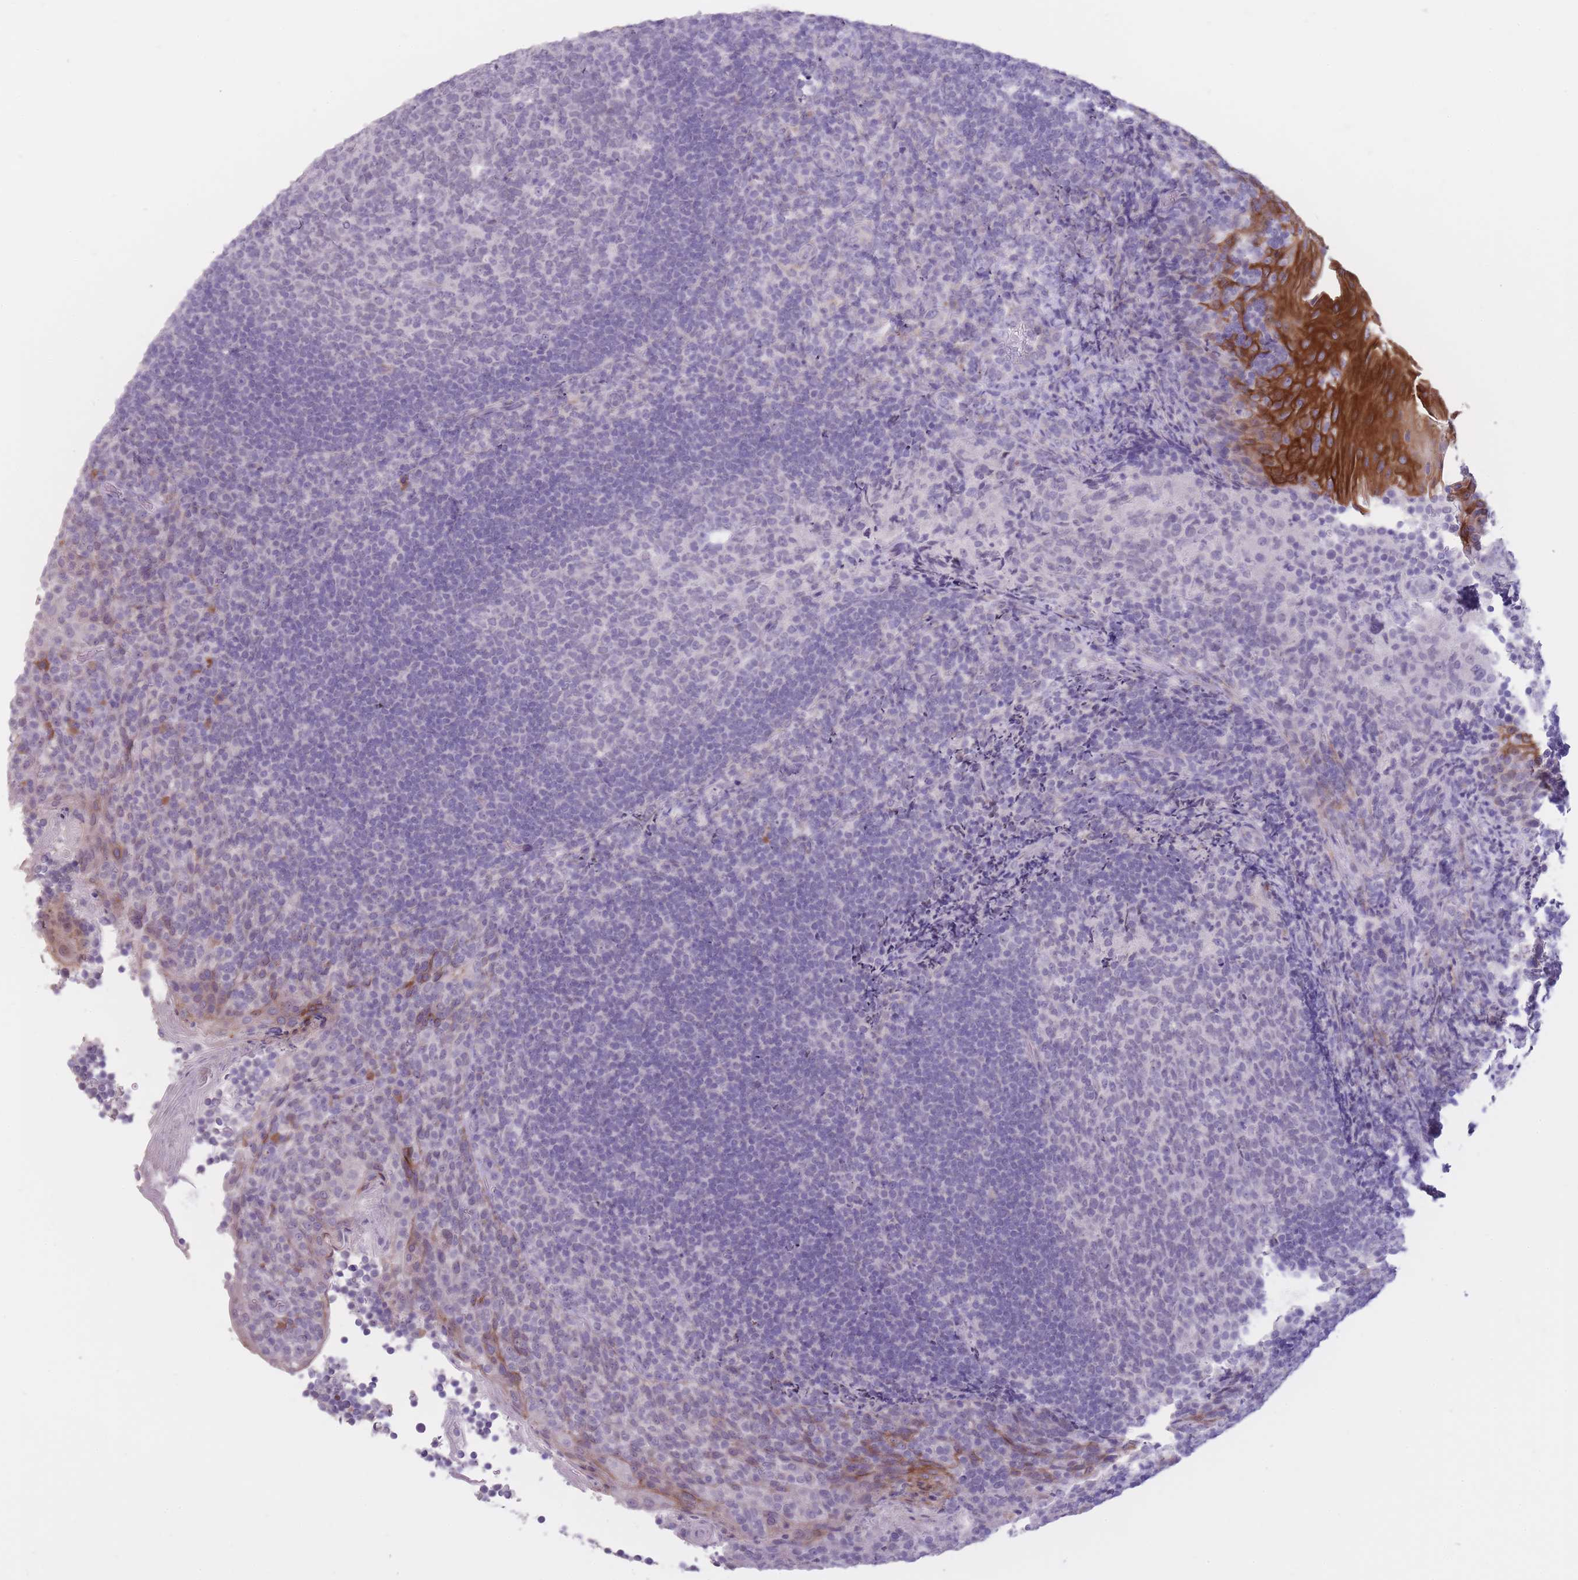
{"staining": {"intensity": "negative", "quantity": "none", "location": "none"}, "tissue": "tonsil", "cell_type": "Germinal center cells", "image_type": "normal", "snomed": [{"axis": "morphology", "description": "Normal tissue, NOS"}, {"axis": "topography", "description": "Tonsil"}], "caption": "DAB (3,3'-diaminobenzidine) immunohistochemical staining of unremarkable tonsil displays no significant positivity in germinal center cells. Brightfield microscopy of immunohistochemistry stained with DAB (3,3'-diaminobenzidine) (brown) and hematoxylin (blue), captured at high magnification.", "gene": "DCANP1", "patient": {"sex": "female", "age": 10}}